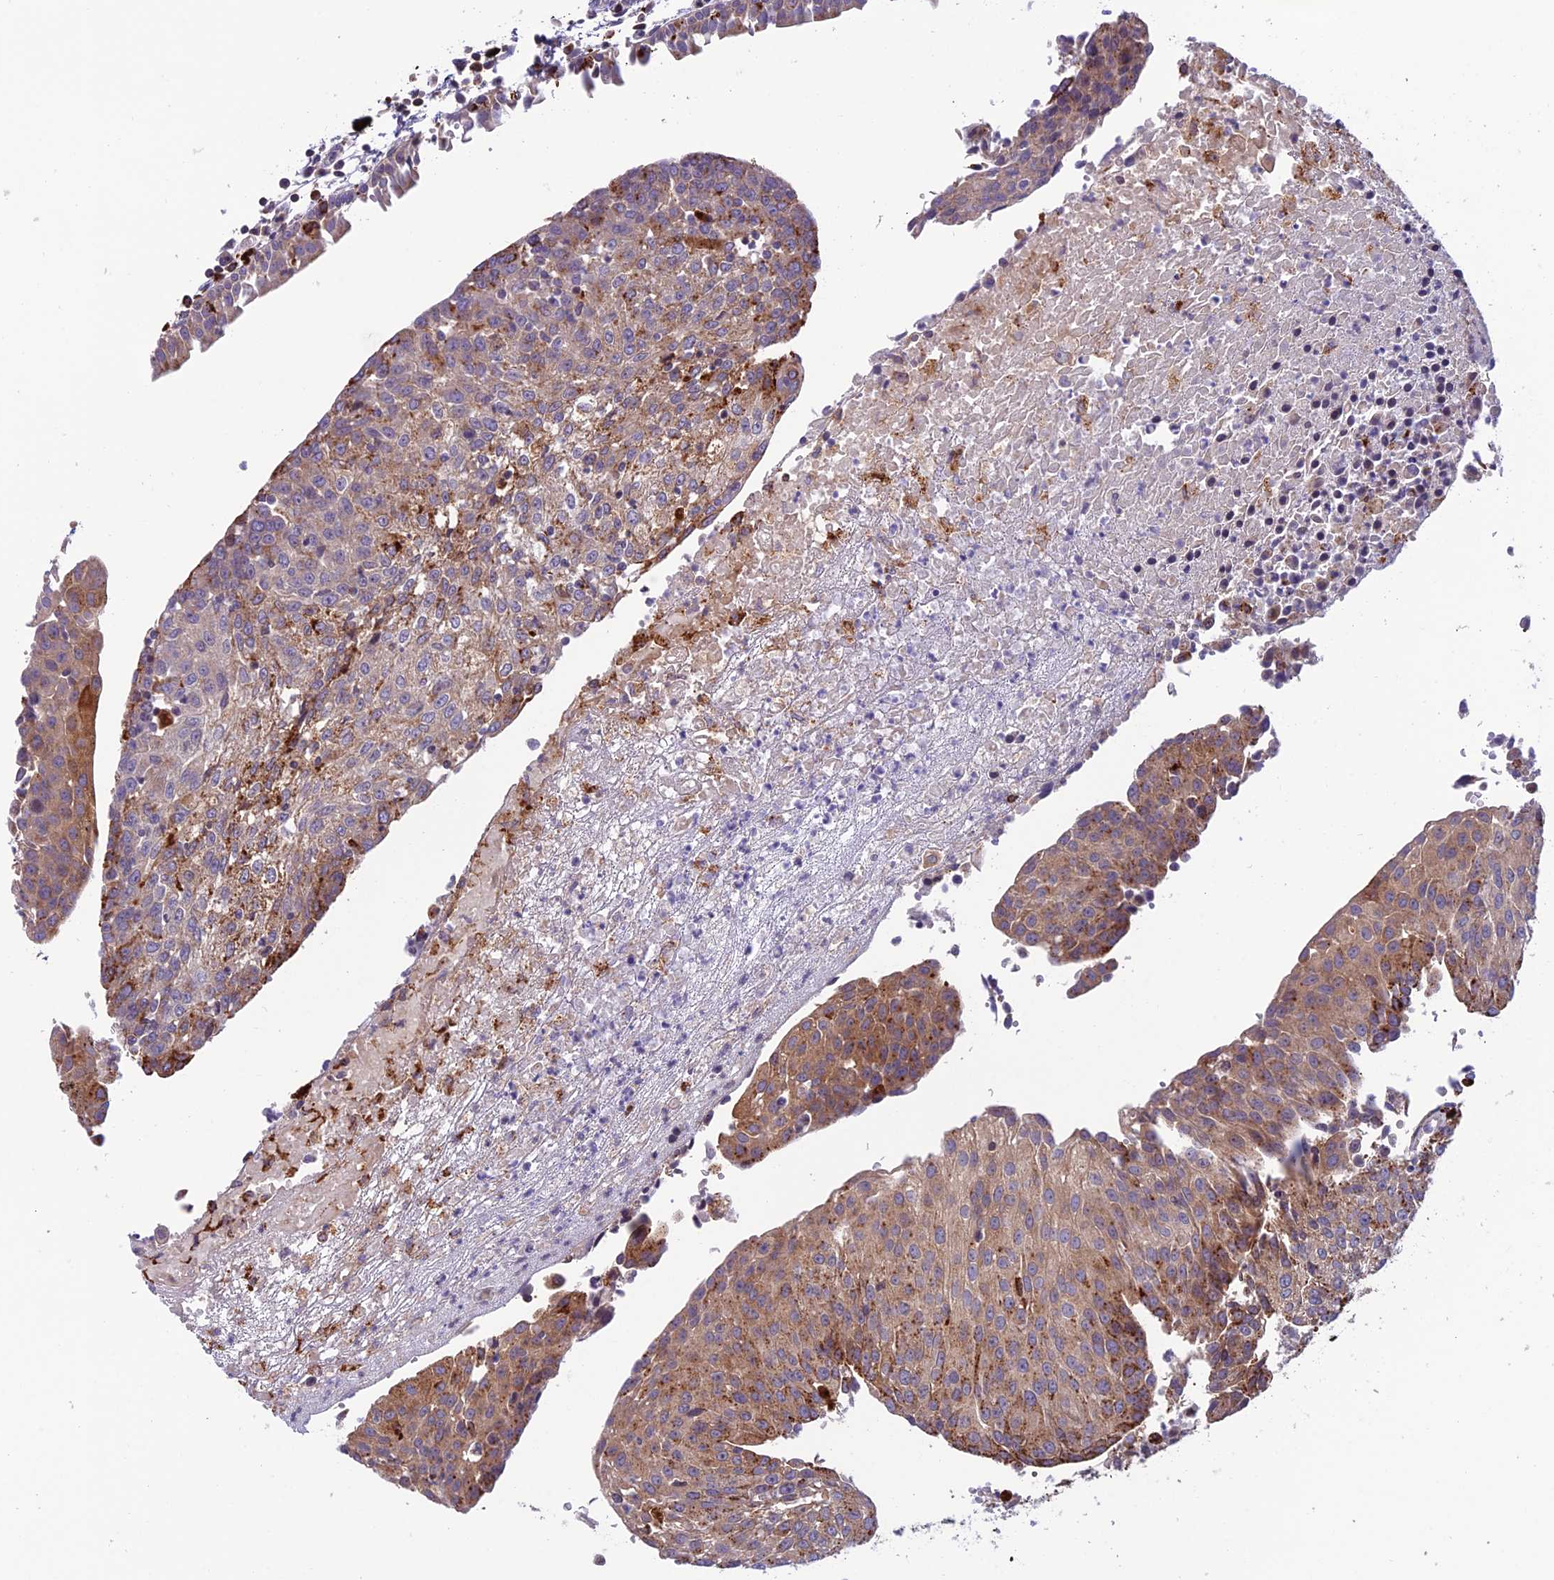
{"staining": {"intensity": "moderate", "quantity": "25%-75%", "location": "cytoplasmic/membranous"}, "tissue": "urothelial cancer", "cell_type": "Tumor cells", "image_type": "cancer", "snomed": [{"axis": "morphology", "description": "Urothelial carcinoma, High grade"}, {"axis": "topography", "description": "Urinary bladder"}], "caption": "The immunohistochemical stain shows moderate cytoplasmic/membranous expression in tumor cells of urothelial cancer tissue. (Brightfield microscopy of DAB IHC at high magnification).", "gene": "ARHGEF18", "patient": {"sex": "female", "age": 85}}